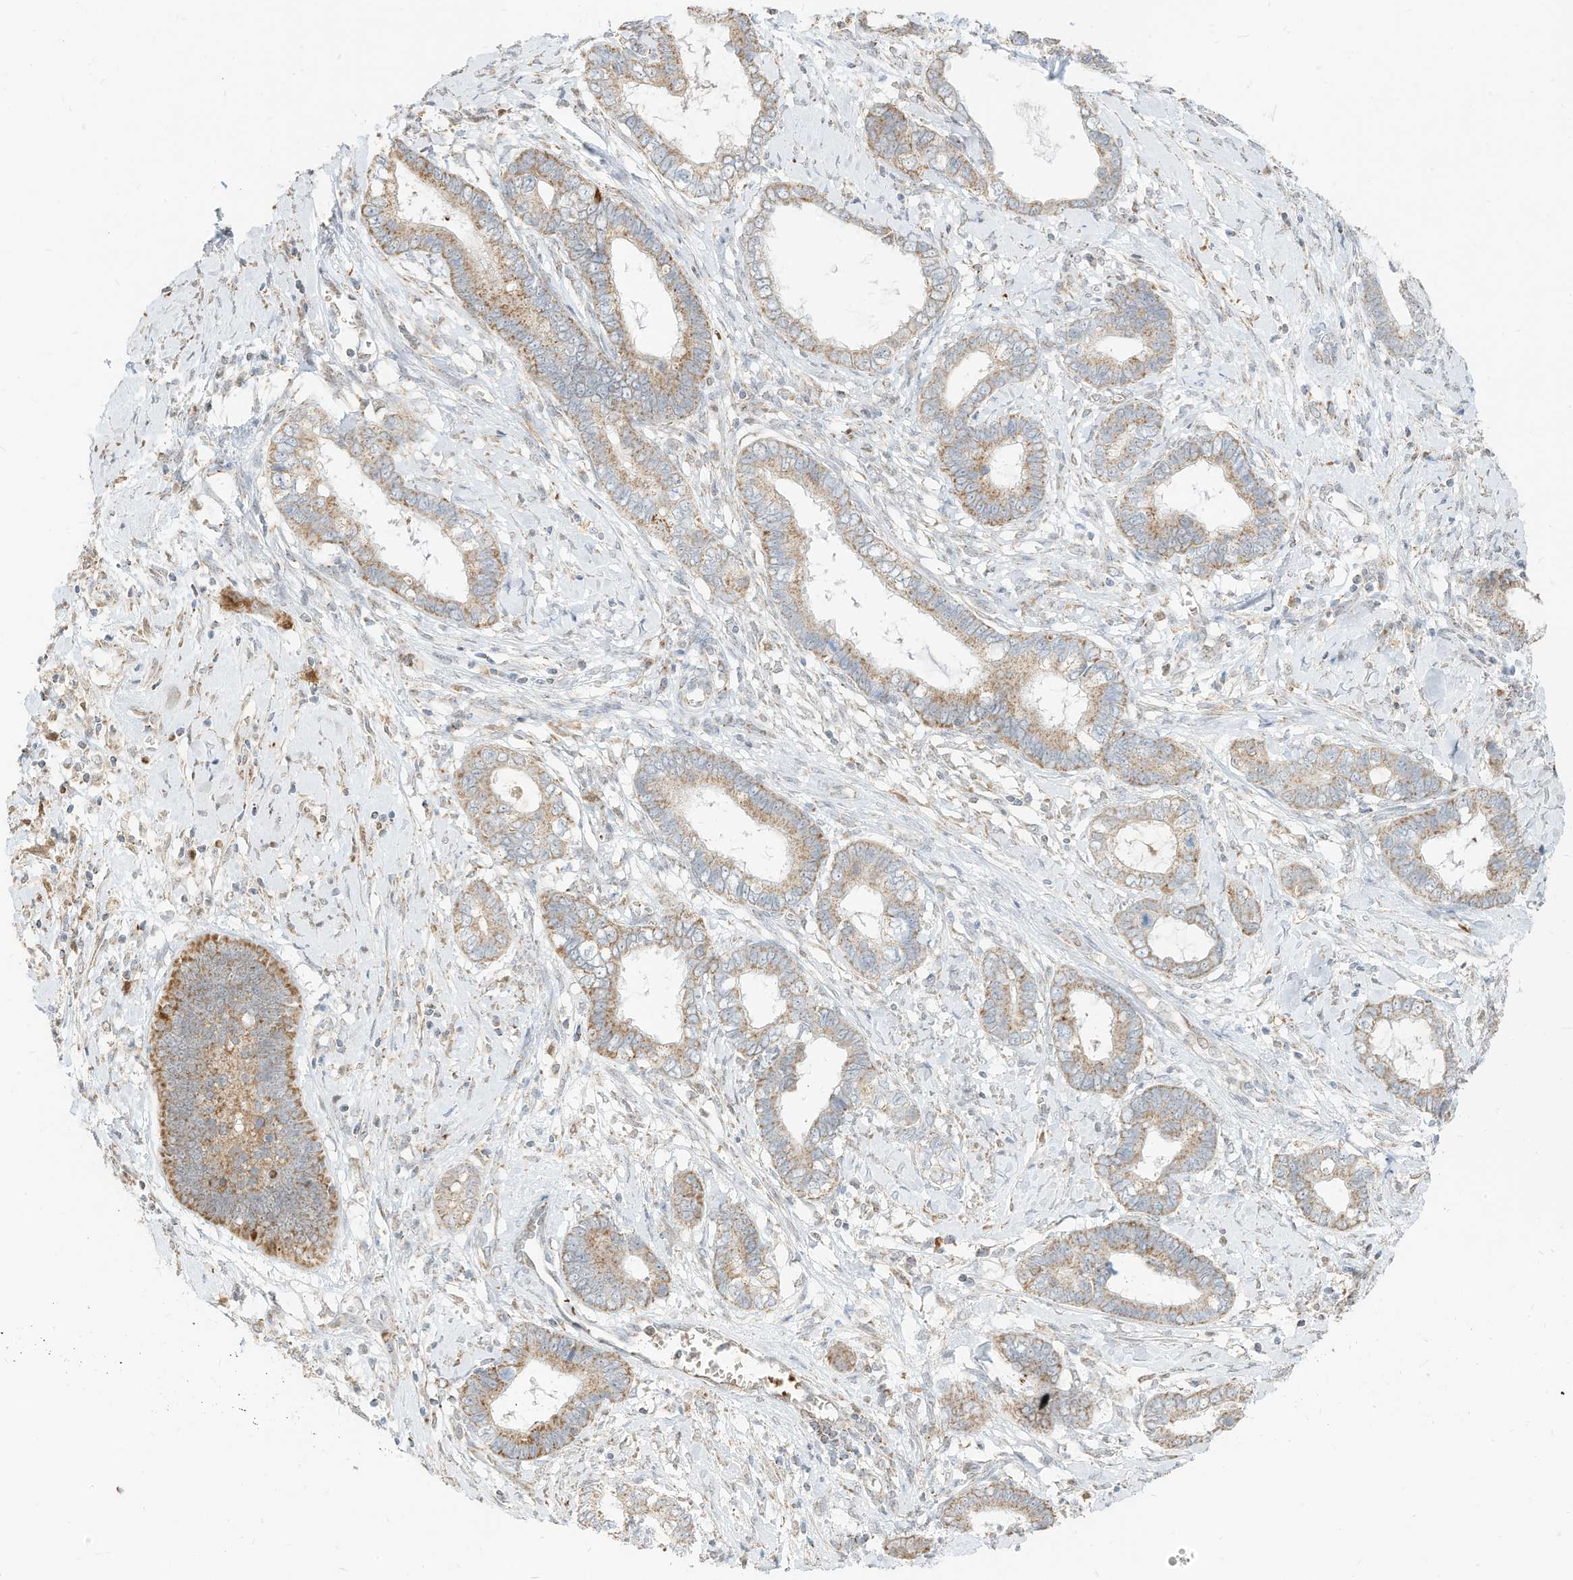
{"staining": {"intensity": "moderate", "quantity": ">75%", "location": "cytoplasmic/membranous"}, "tissue": "cervical cancer", "cell_type": "Tumor cells", "image_type": "cancer", "snomed": [{"axis": "morphology", "description": "Adenocarcinoma, NOS"}, {"axis": "topography", "description": "Cervix"}], "caption": "Immunohistochemistry (IHC) of human cervical adenocarcinoma demonstrates medium levels of moderate cytoplasmic/membranous expression in about >75% of tumor cells.", "gene": "MTUS2", "patient": {"sex": "female", "age": 44}}